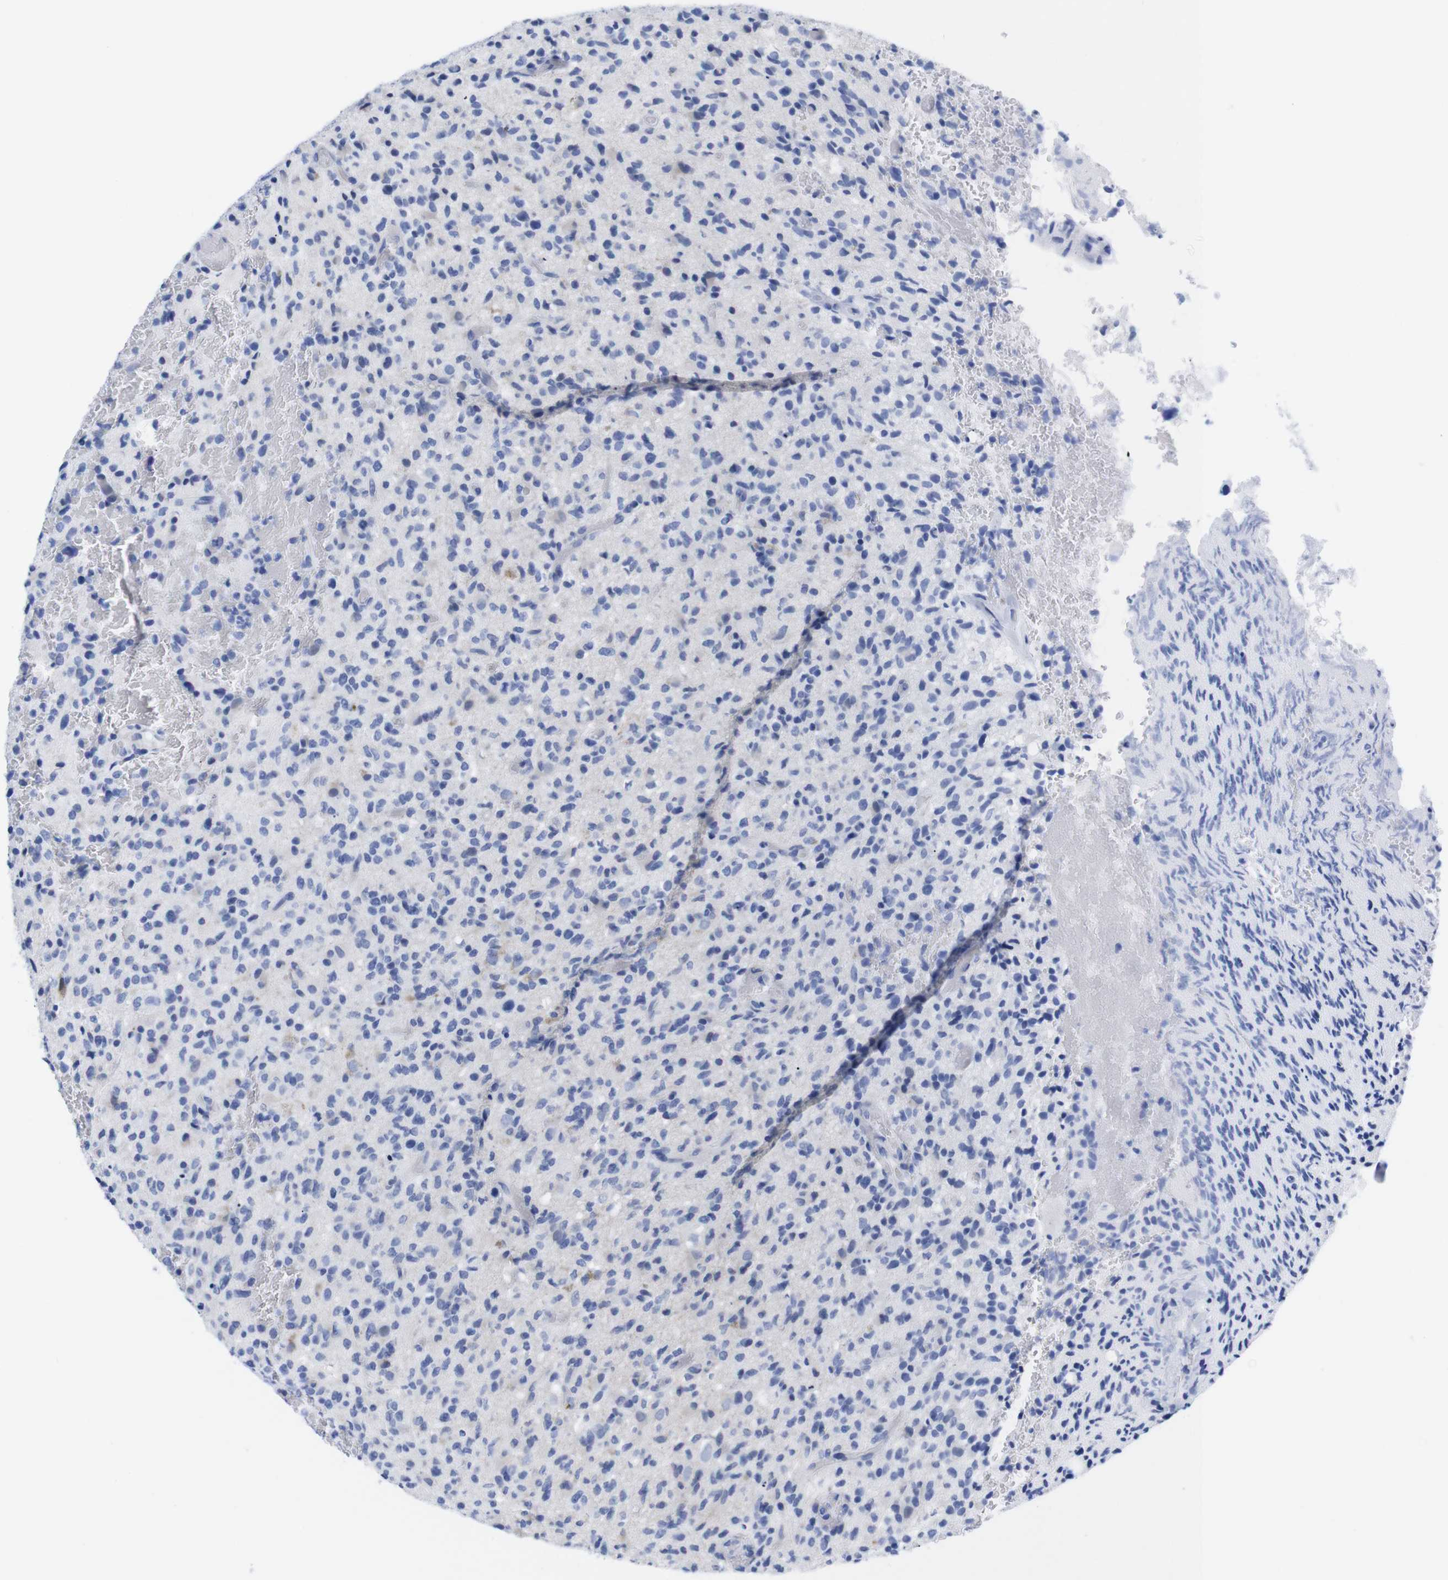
{"staining": {"intensity": "negative", "quantity": "none", "location": "none"}, "tissue": "glioma", "cell_type": "Tumor cells", "image_type": "cancer", "snomed": [{"axis": "morphology", "description": "Glioma, malignant, High grade"}, {"axis": "topography", "description": "Brain"}], "caption": "Tumor cells are negative for brown protein staining in glioma.", "gene": "LRRC55", "patient": {"sex": "male", "age": 71}}